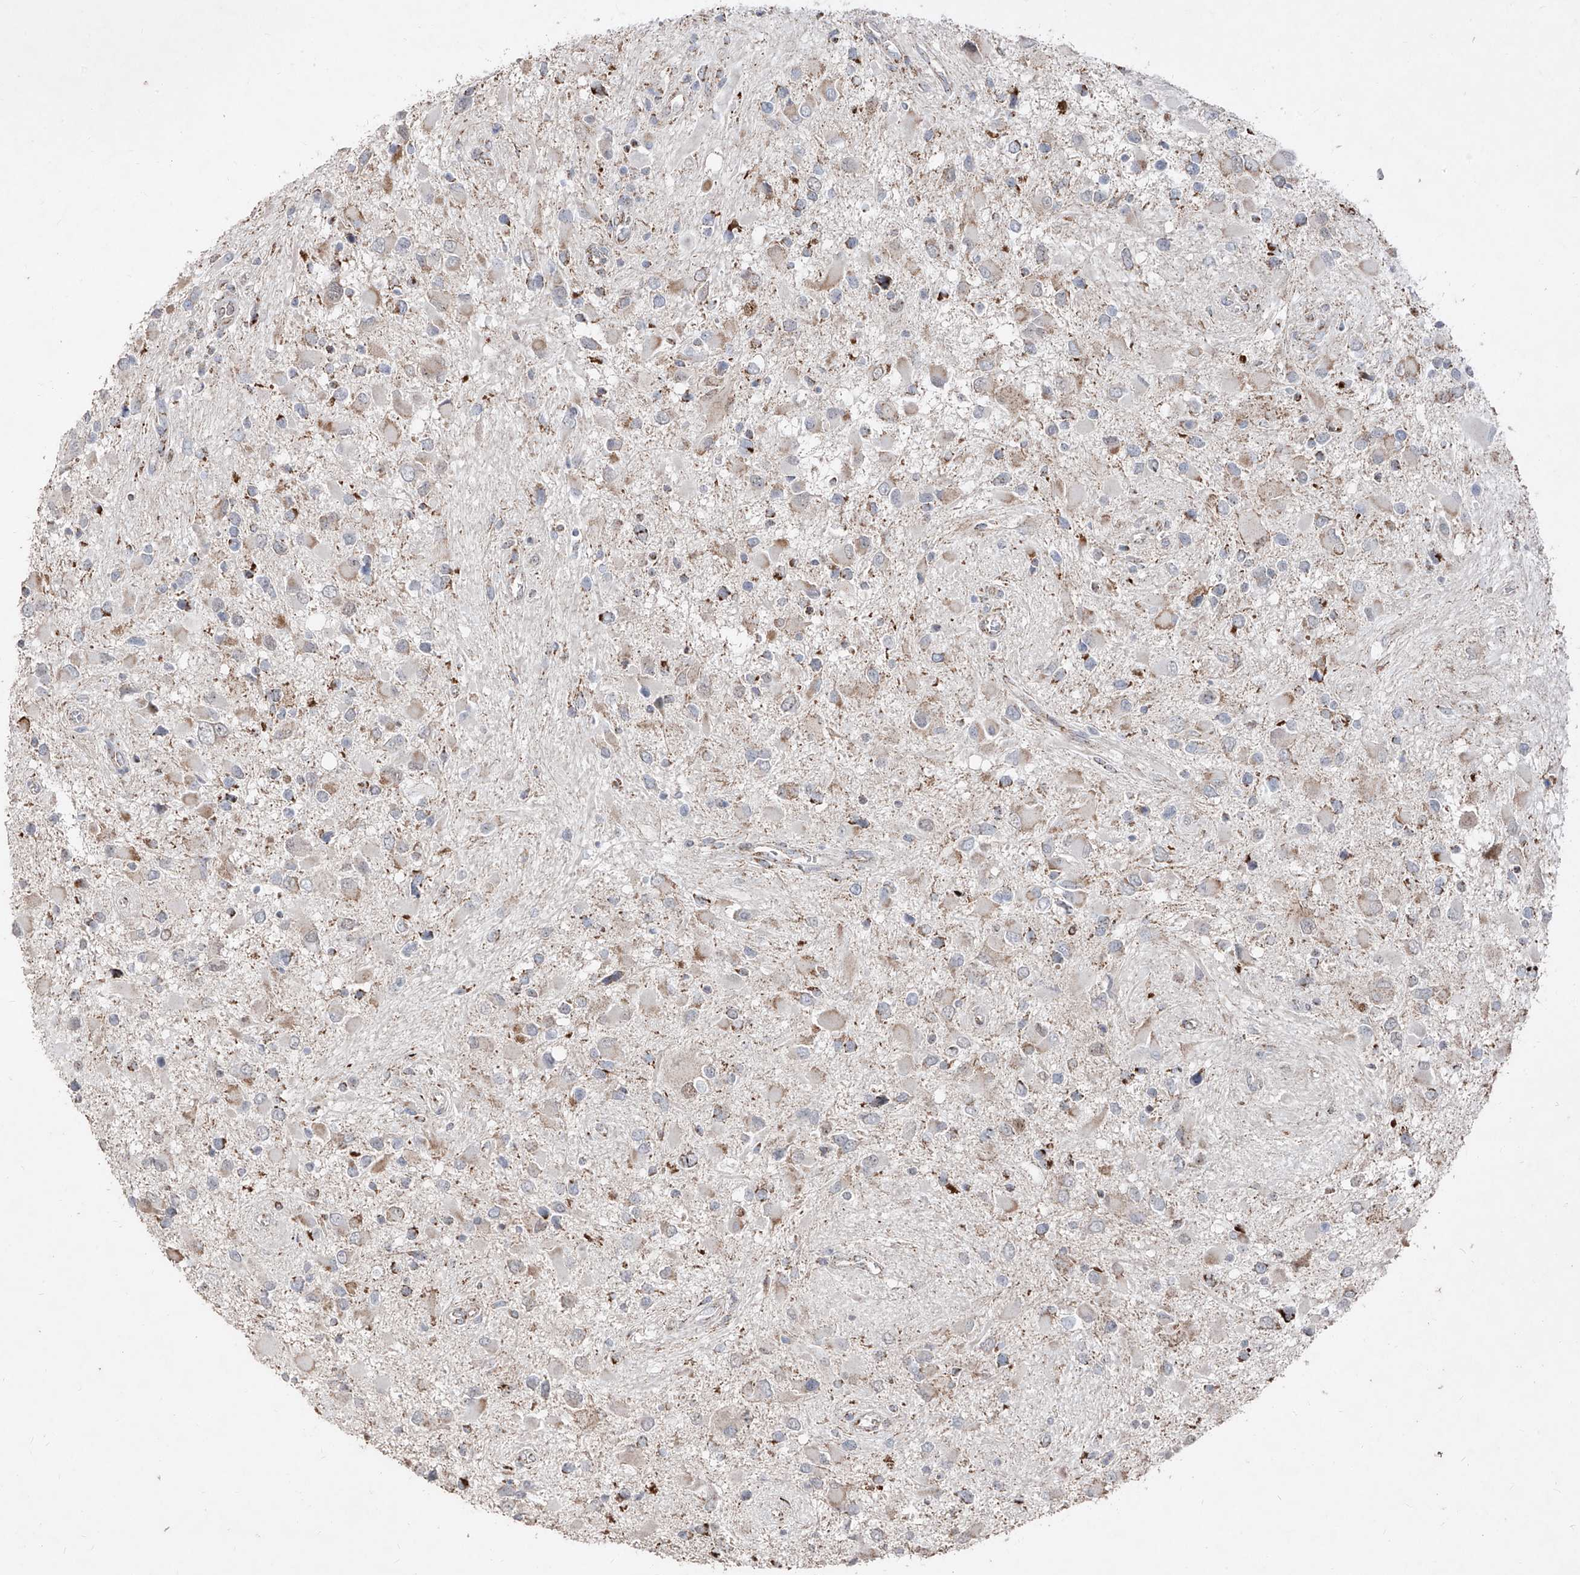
{"staining": {"intensity": "moderate", "quantity": "<25%", "location": "cytoplasmic/membranous"}, "tissue": "glioma", "cell_type": "Tumor cells", "image_type": "cancer", "snomed": [{"axis": "morphology", "description": "Glioma, malignant, High grade"}, {"axis": "topography", "description": "Brain"}], "caption": "Human glioma stained with a protein marker displays moderate staining in tumor cells.", "gene": "NDUFB3", "patient": {"sex": "male", "age": 53}}